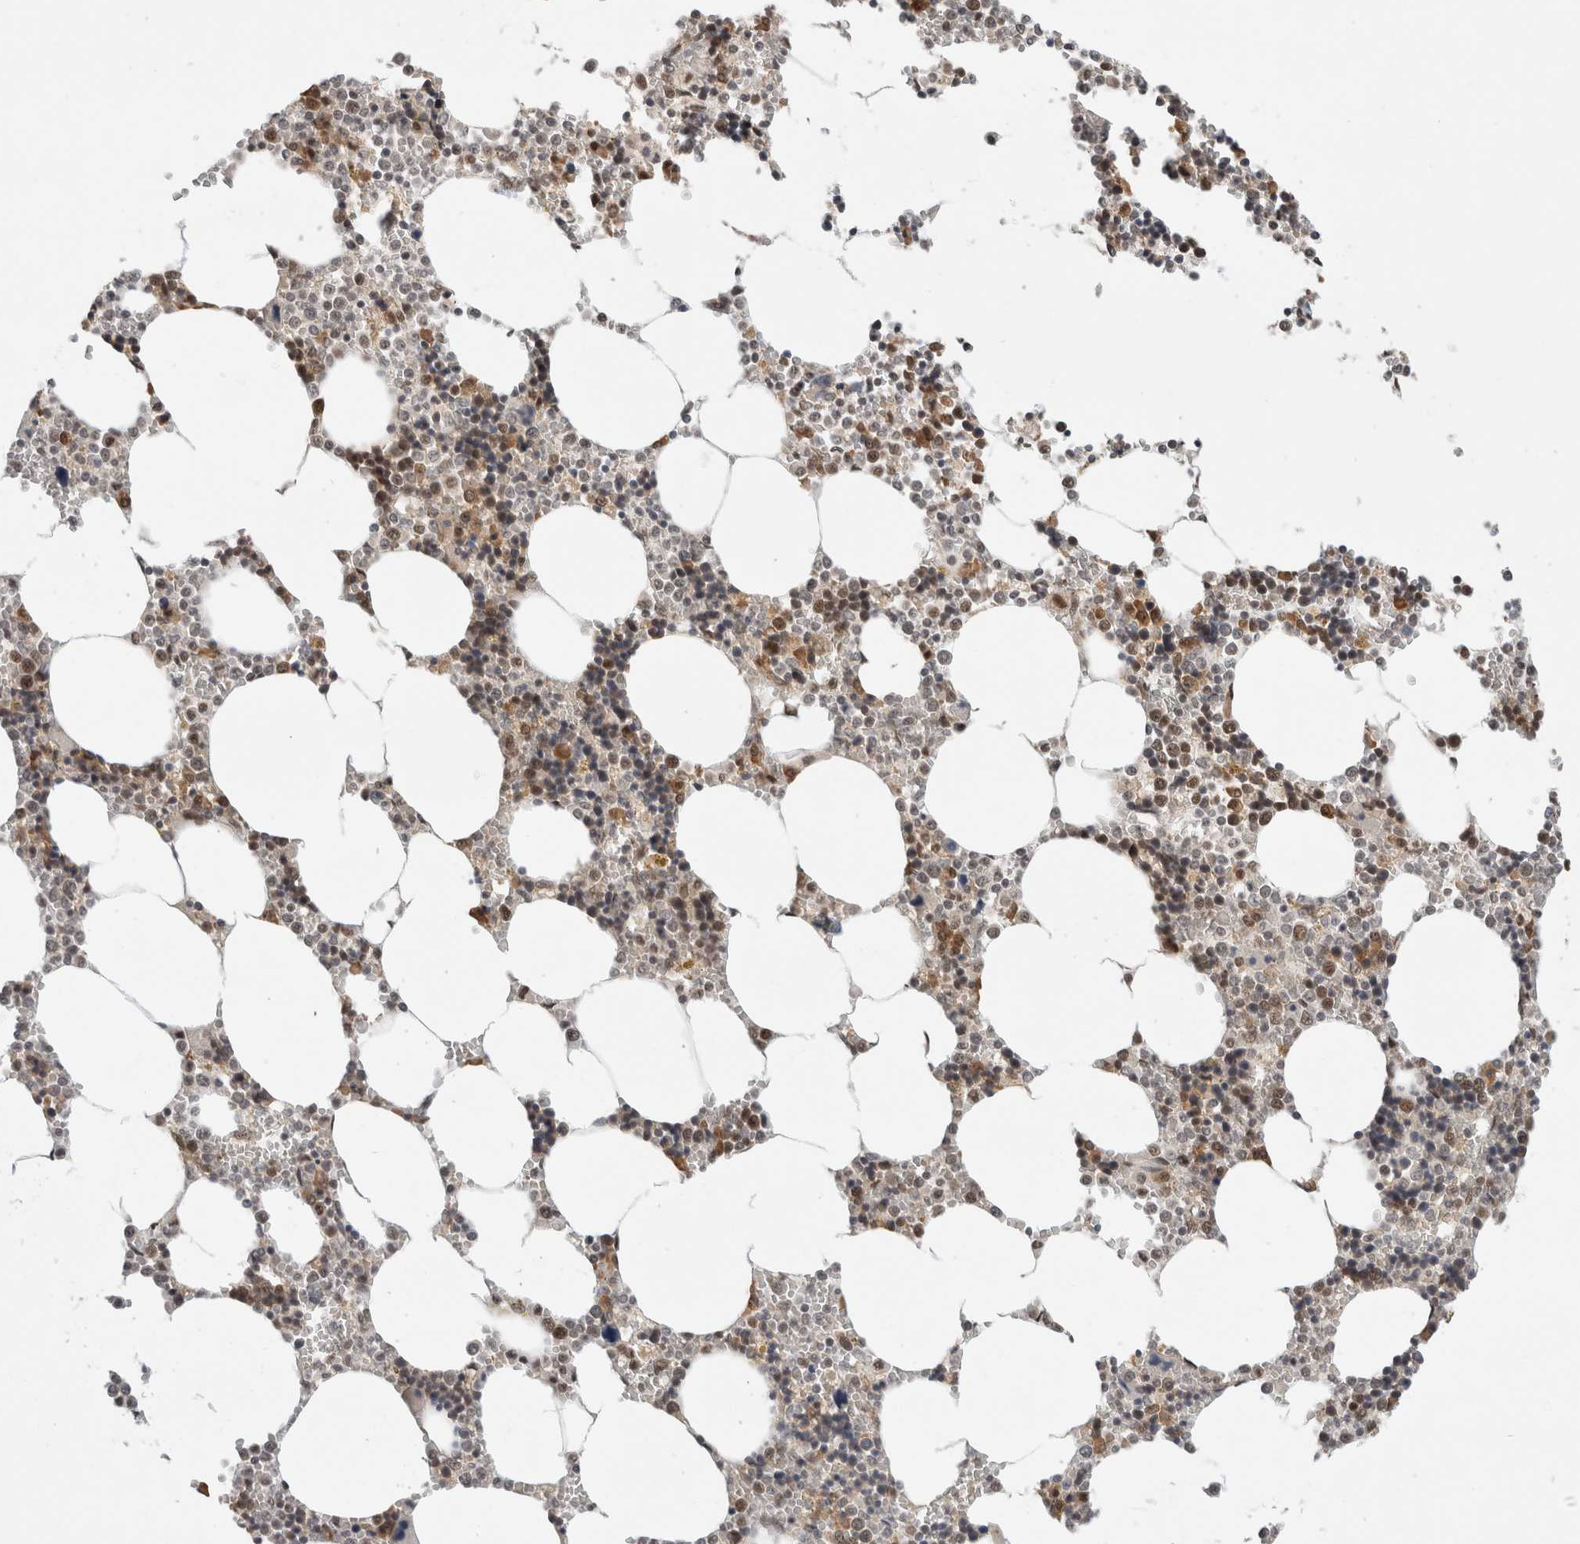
{"staining": {"intensity": "strong", "quantity": "25%-75%", "location": "nuclear"}, "tissue": "bone marrow", "cell_type": "Hematopoietic cells", "image_type": "normal", "snomed": [{"axis": "morphology", "description": "Normal tissue, NOS"}, {"axis": "topography", "description": "Bone marrow"}], "caption": "High-magnification brightfield microscopy of normal bone marrow stained with DAB (brown) and counterstained with hematoxylin (blue). hematopoietic cells exhibit strong nuclear expression is appreciated in about25%-75% of cells.", "gene": "NCAPG2", "patient": {"sex": "male", "age": 70}}